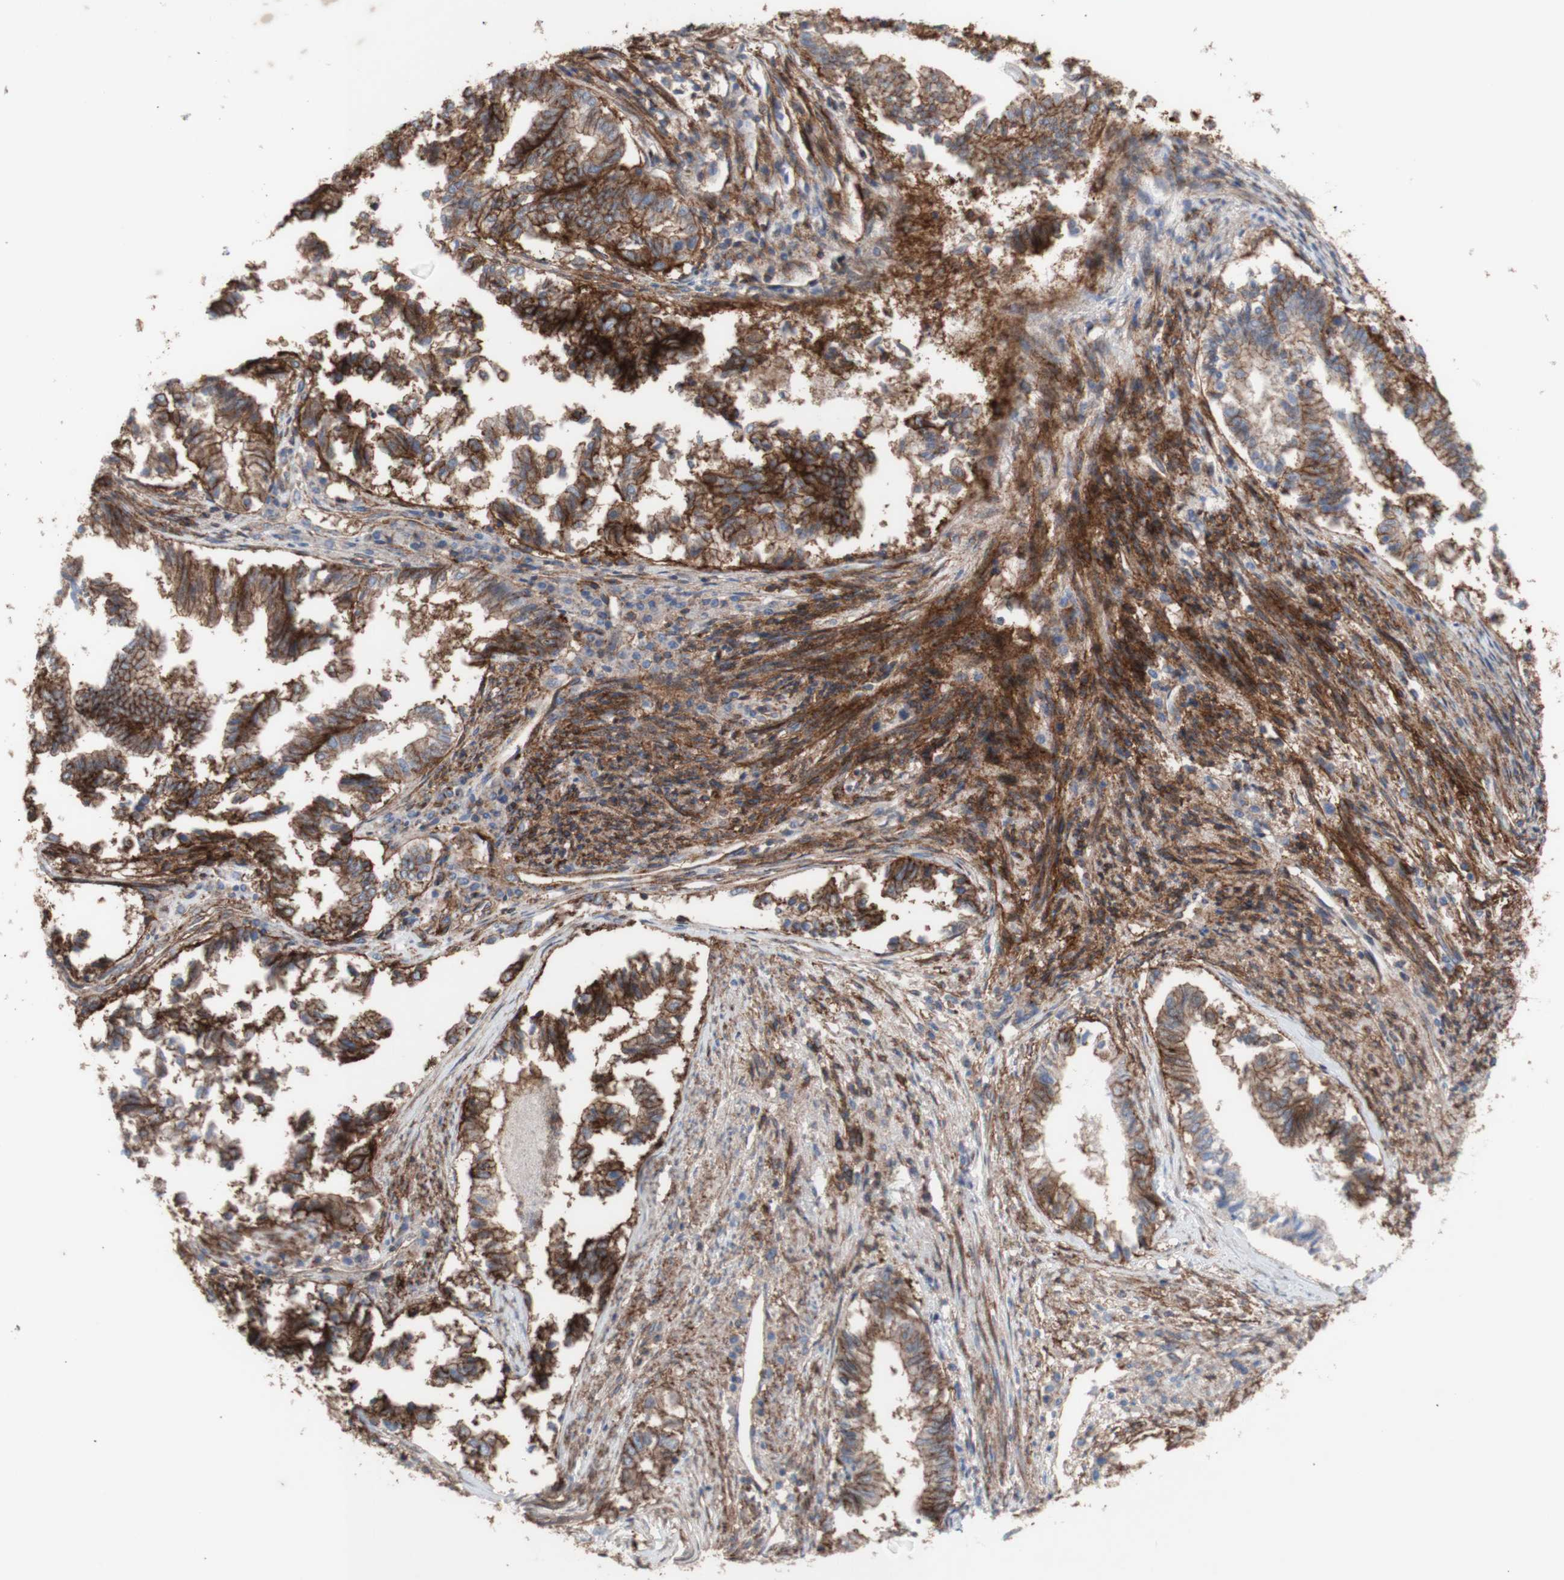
{"staining": {"intensity": "strong", "quantity": ">75%", "location": "cytoplasmic/membranous"}, "tissue": "endometrial cancer", "cell_type": "Tumor cells", "image_type": "cancer", "snomed": [{"axis": "morphology", "description": "Necrosis, NOS"}, {"axis": "morphology", "description": "Adenocarcinoma, NOS"}, {"axis": "topography", "description": "Endometrium"}], "caption": "Immunohistochemical staining of endometrial cancer demonstrates strong cytoplasmic/membranous protein expression in about >75% of tumor cells.", "gene": "ATP2A3", "patient": {"sex": "female", "age": 79}}